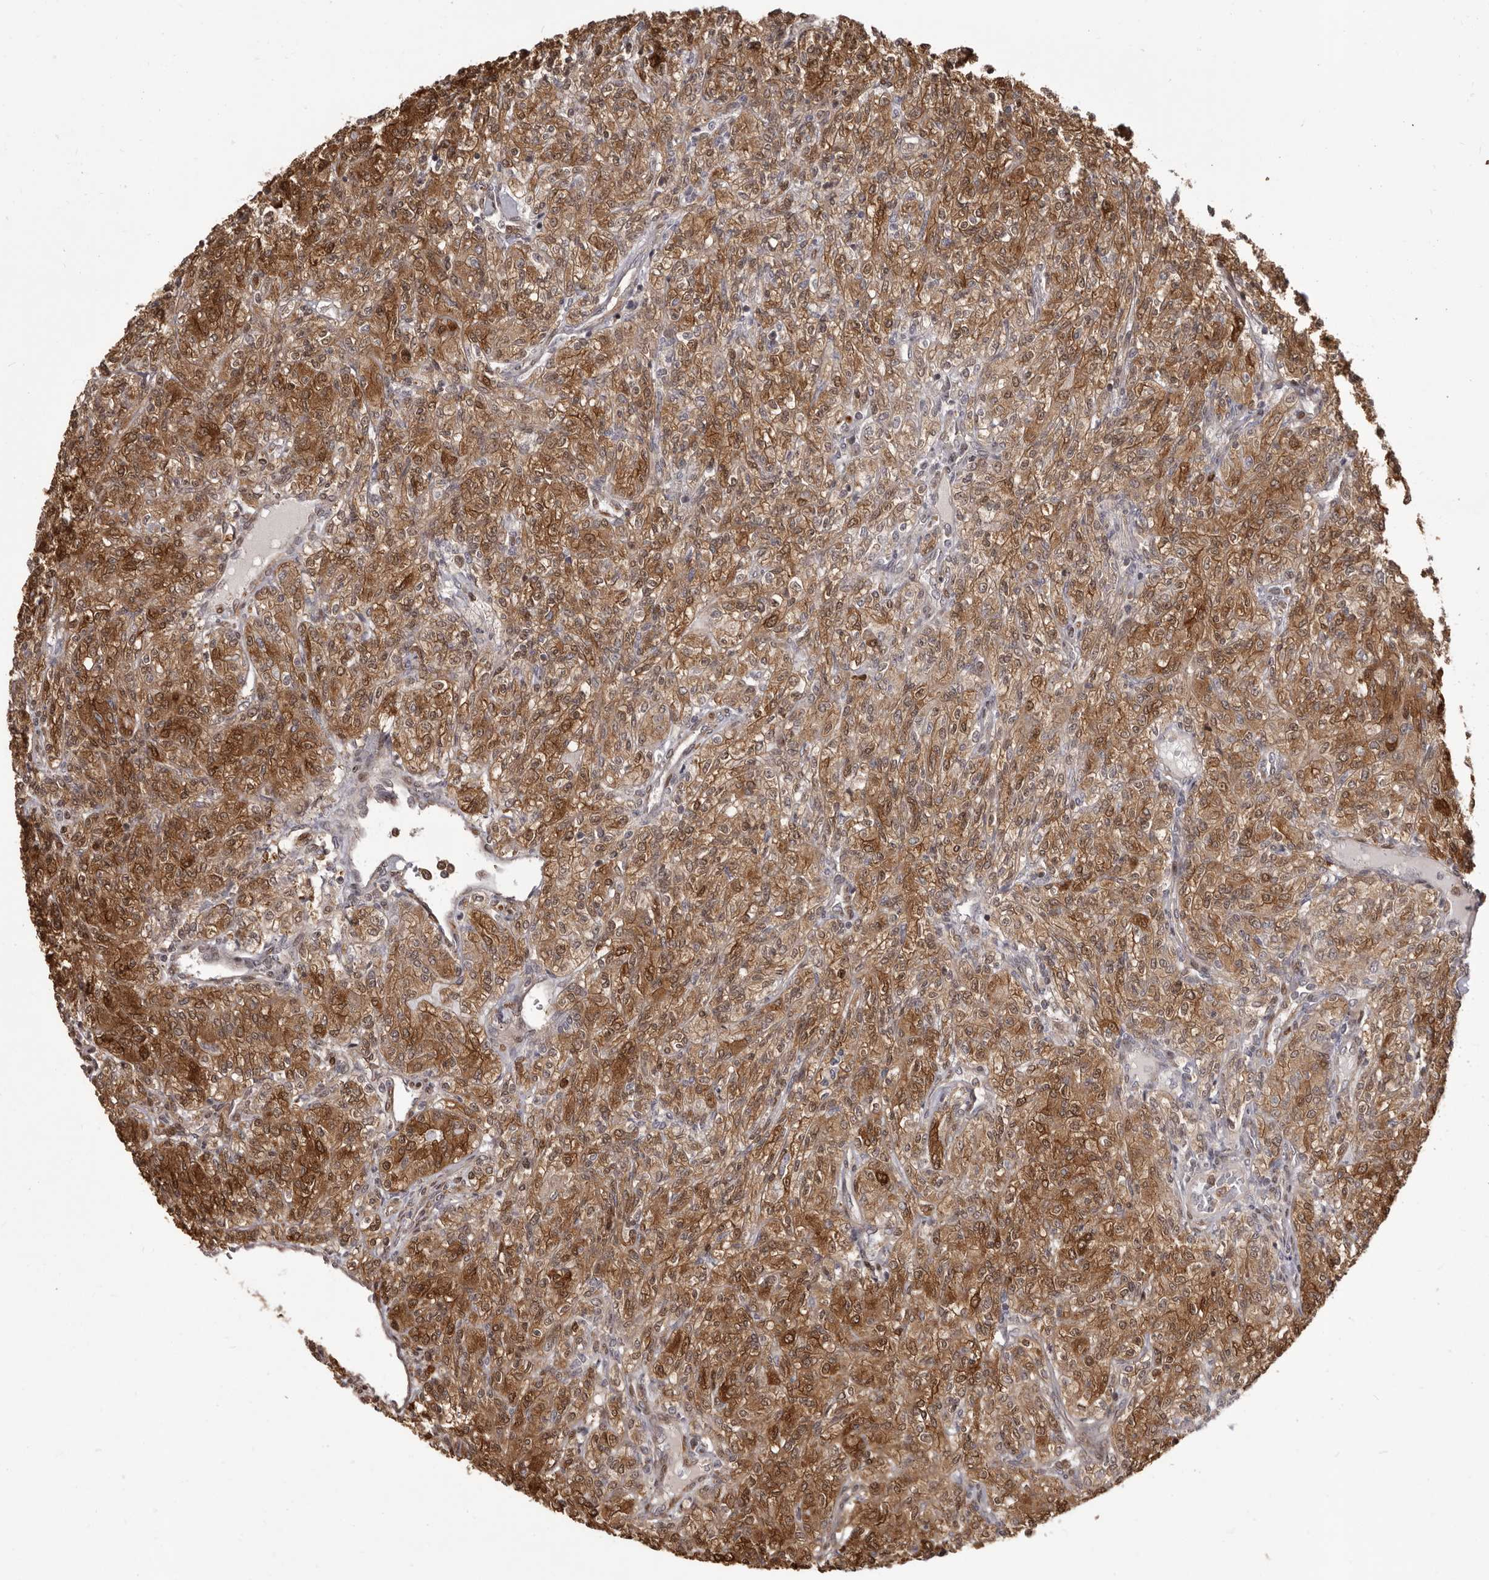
{"staining": {"intensity": "moderate", "quantity": ">75%", "location": "cytoplasmic/membranous"}, "tissue": "renal cancer", "cell_type": "Tumor cells", "image_type": "cancer", "snomed": [{"axis": "morphology", "description": "Adenocarcinoma, NOS"}, {"axis": "topography", "description": "Kidney"}], "caption": "There is medium levels of moderate cytoplasmic/membranous positivity in tumor cells of adenocarcinoma (renal), as demonstrated by immunohistochemical staining (brown color).", "gene": "GFOD1", "patient": {"sex": "male", "age": 77}}